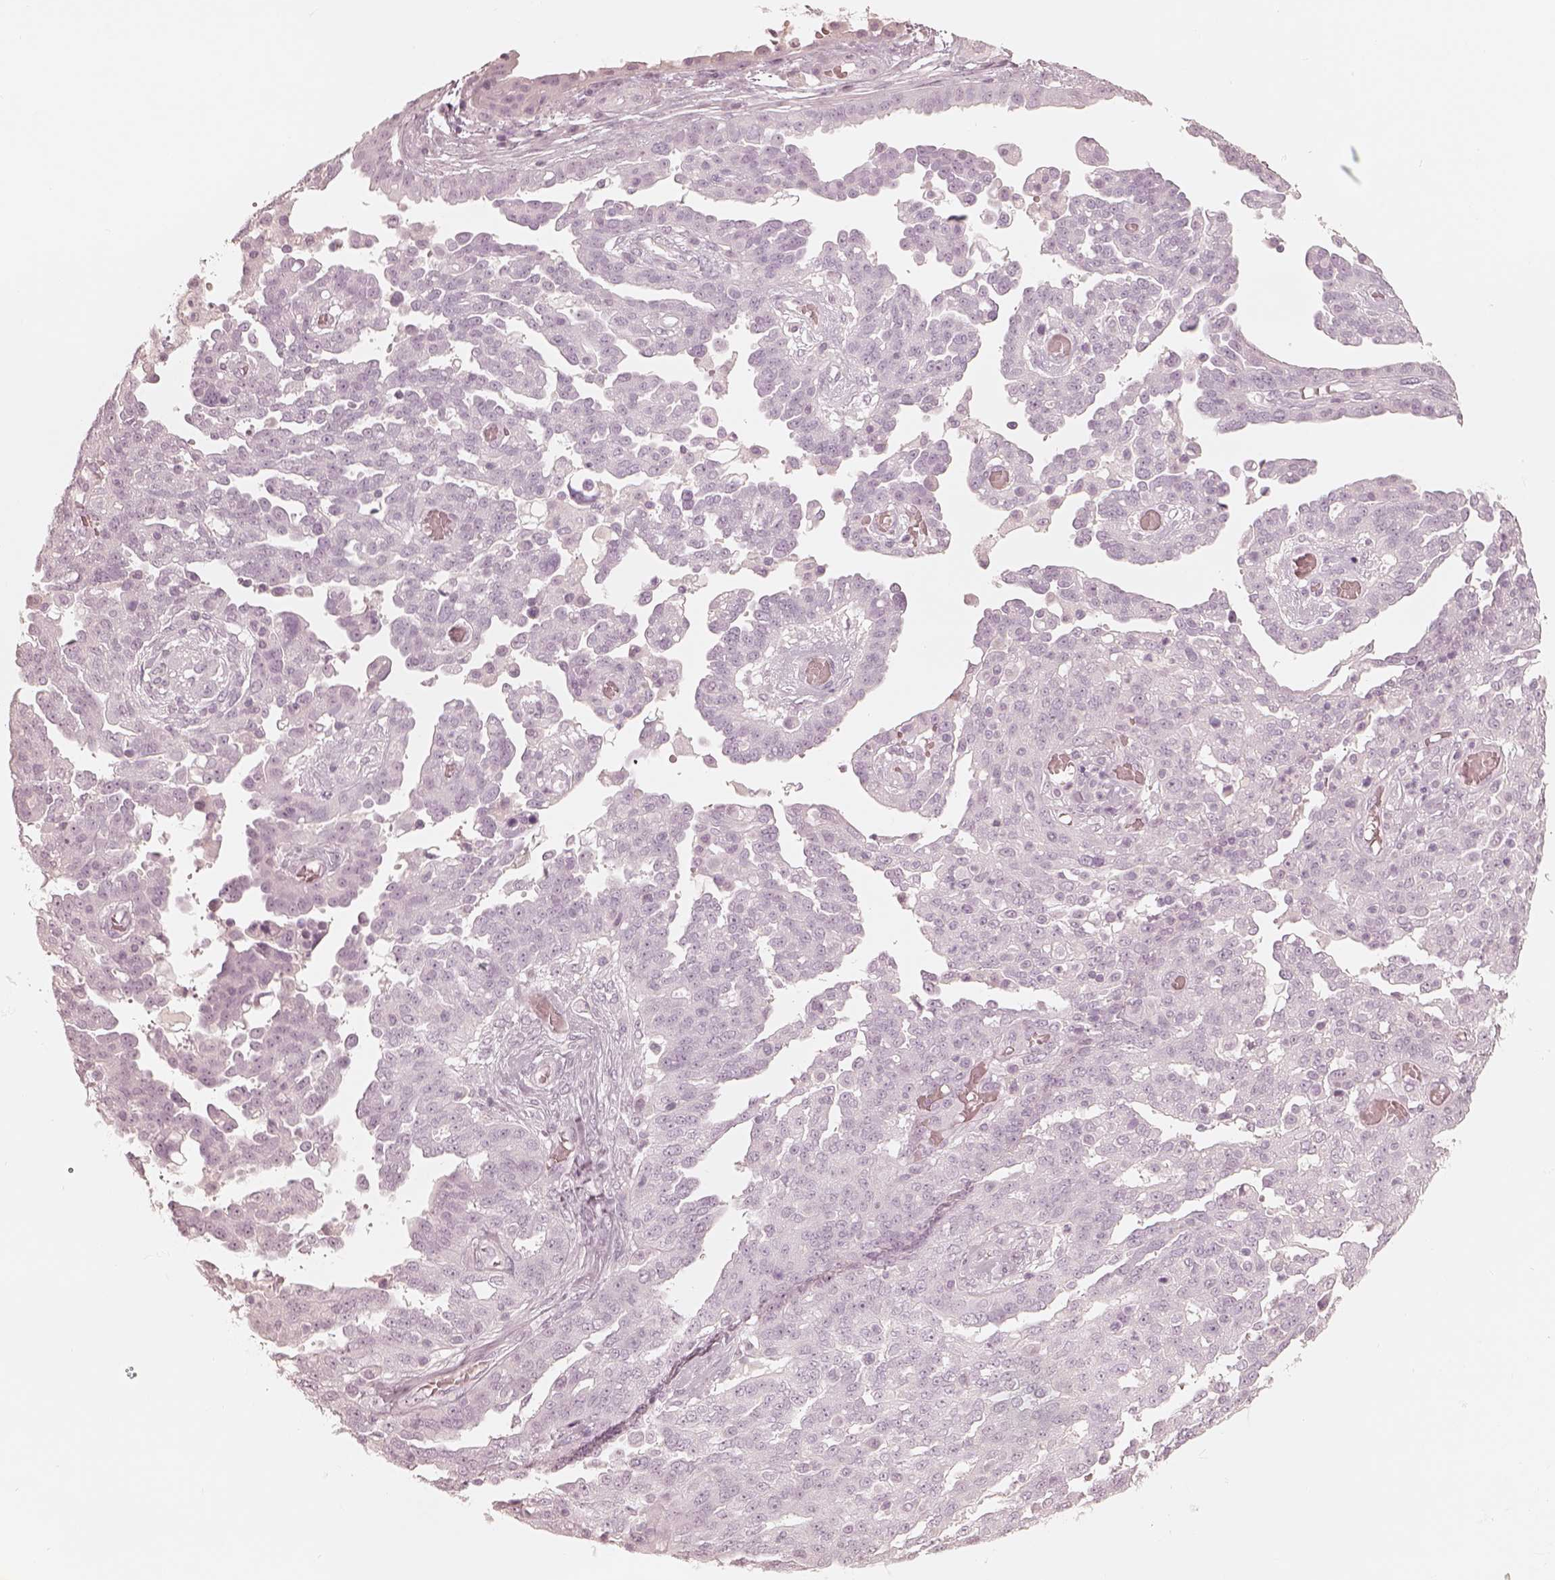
{"staining": {"intensity": "negative", "quantity": "none", "location": "none"}, "tissue": "ovarian cancer", "cell_type": "Tumor cells", "image_type": "cancer", "snomed": [{"axis": "morphology", "description": "Cystadenocarcinoma, serous, NOS"}, {"axis": "topography", "description": "Ovary"}], "caption": "Tumor cells show no significant protein positivity in serous cystadenocarcinoma (ovarian).", "gene": "KRT82", "patient": {"sex": "female", "age": 67}}